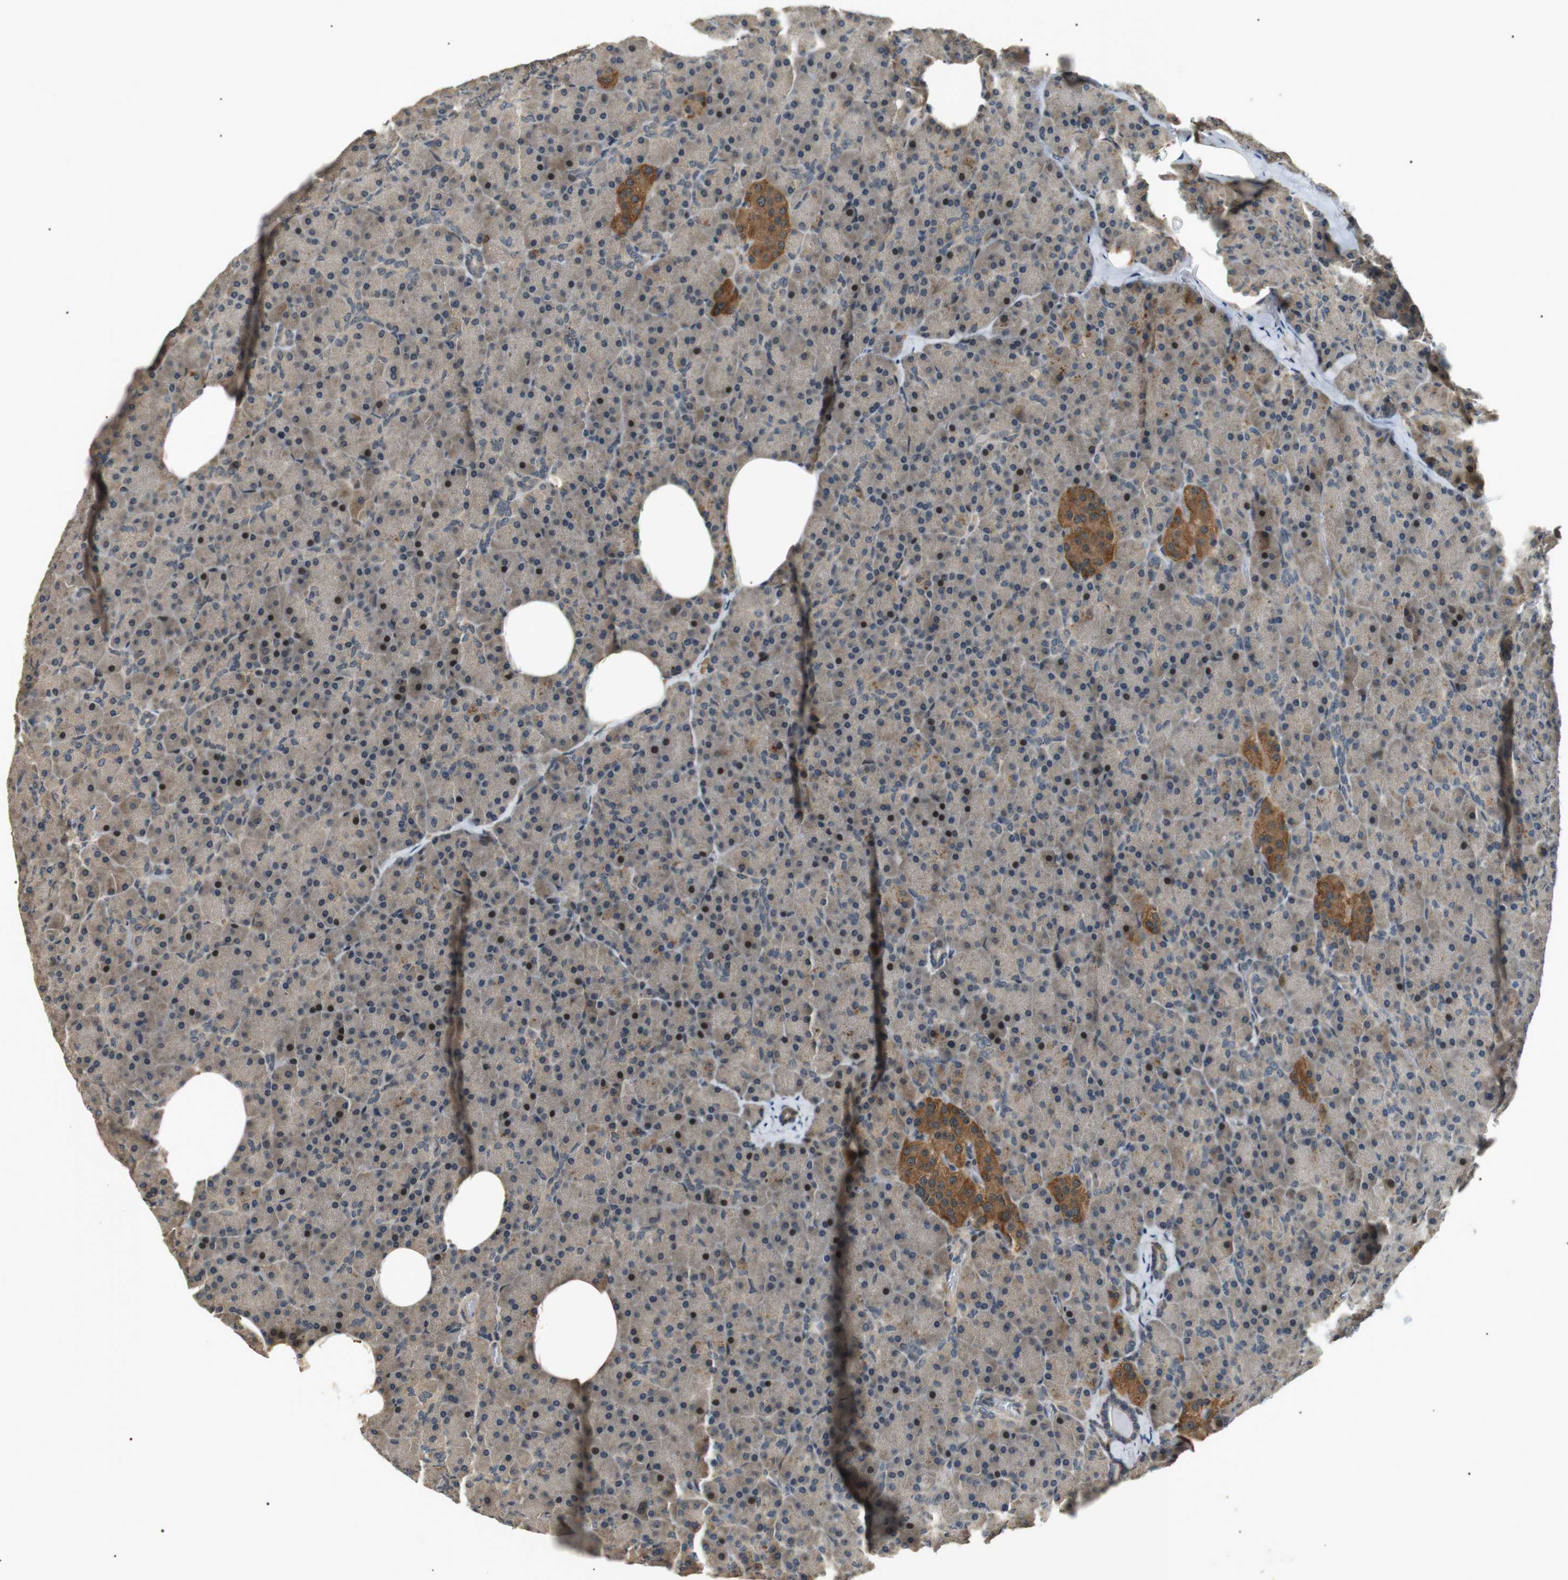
{"staining": {"intensity": "weak", "quantity": ">75%", "location": "cytoplasmic/membranous"}, "tissue": "pancreas", "cell_type": "Exocrine glandular cells", "image_type": "normal", "snomed": [{"axis": "morphology", "description": "Normal tissue, NOS"}, {"axis": "topography", "description": "Pancreas"}], "caption": "Immunohistochemical staining of normal pancreas demonstrates low levels of weak cytoplasmic/membranous positivity in about >75% of exocrine glandular cells. The protein is shown in brown color, while the nuclei are stained blue.", "gene": "HSPA13", "patient": {"sex": "female", "age": 35}}